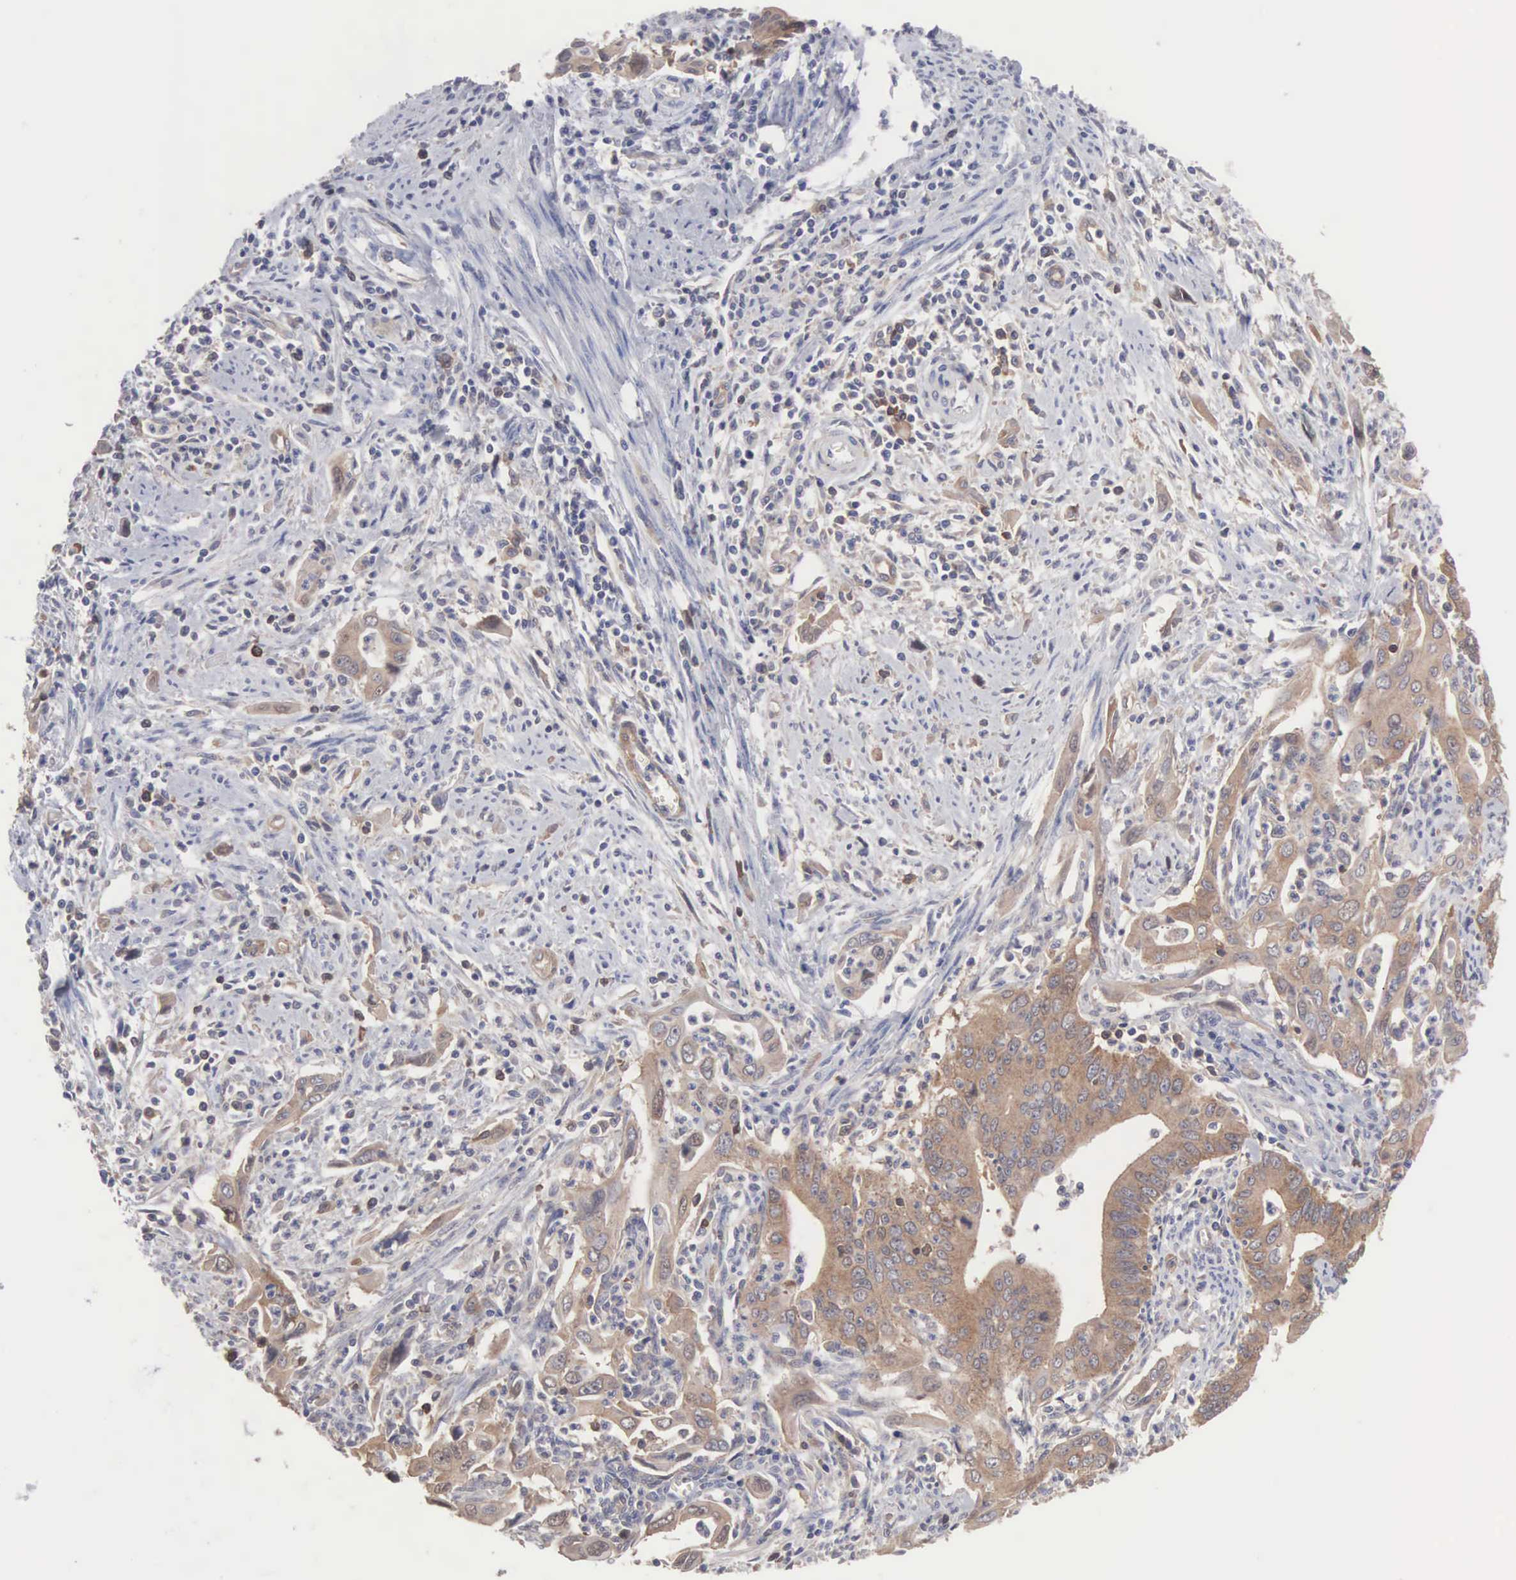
{"staining": {"intensity": "moderate", "quantity": ">75%", "location": "cytoplasmic/membranous"}, "tissue": "cervical cancer", "cell_type": "Tumor cells", "image_type": "cancer", "snomed": [{"axis": "morphology", "description": "Normal tissue, NOS"}, {"axis": "morphology", "description": "Adenocarcinoma, NOS"}, {"axis": "topography", "description": "Cervix"}], "caption": "Immunohistochemistry (IHC) photomicrograph of cervical cancer (adenocarcinoma) stained for a protein (brown), which exhibits medium levels of moderate cytoplasmic/membranous positivity in approximately >75% of tumor cells.", "gene": "MTHFD1", "patient": {"sex": "female", "age": 34}}